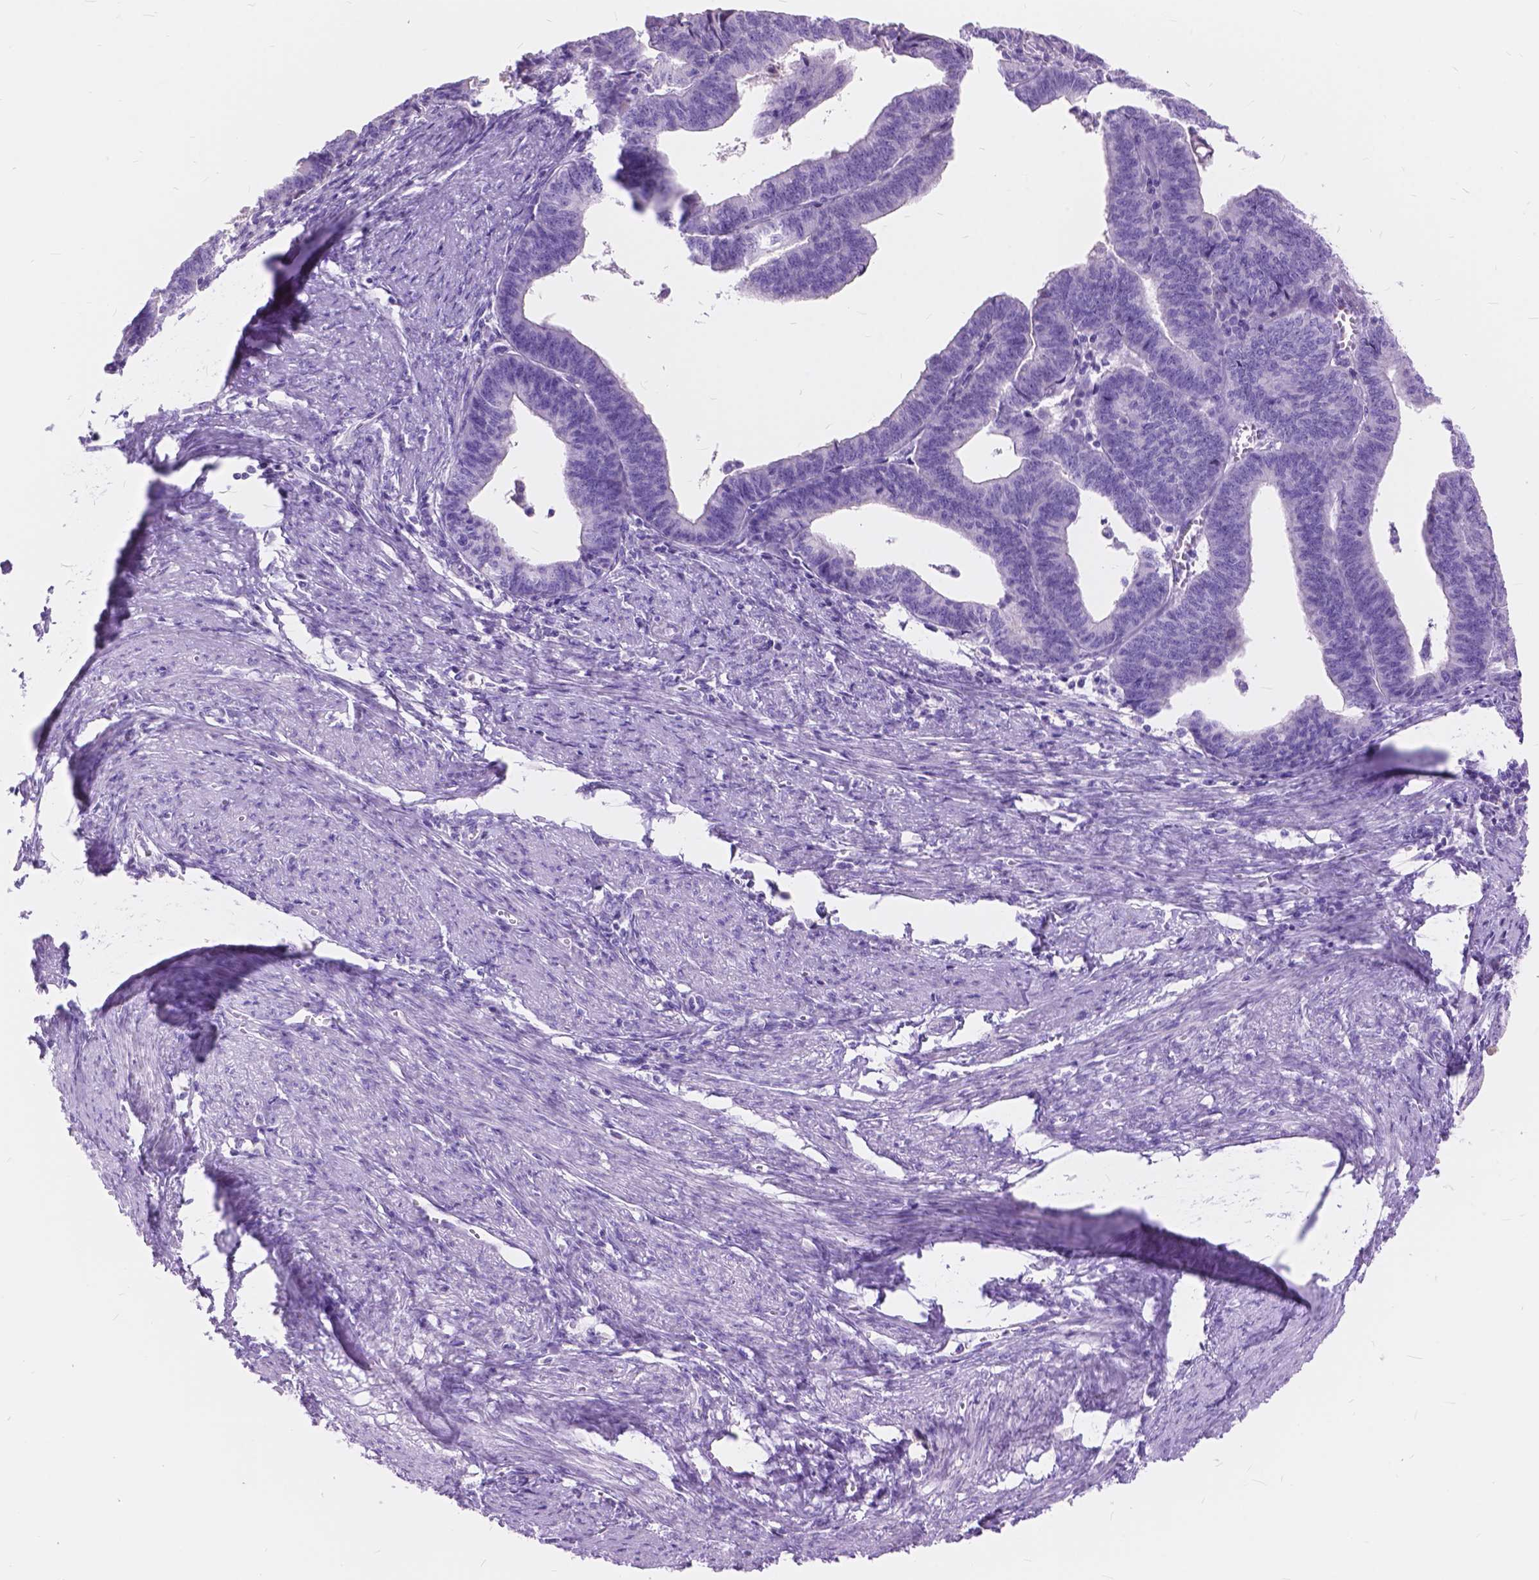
{"staining": {"intensity": "negative", "quantity": "none", "location": "none"}, "tissue": "endometrial cancer", "cell_type": "Tumor cells", "image_type": "cancer", "snomed": [{"axis": "morphology", "description": "Adenocarcinoma, NOS"}, {"axis": "topography", "description": "Endometrium"}], "caption": "This histopathology image is of endometrial adenocarcinoma stained with immunohistochemistry (IHC) to label a protein in brown with the nuclei are counter-stained blue. There is no staining in tumor cells. (Stains: DAB (3,3'-diaminobenzidine) IHC with hematoxylin counter stain, Microscopy: brightfield microscopy at high magnification).", "gene": "FOXL2", "patient": {"sex": "female", "age": 65}}